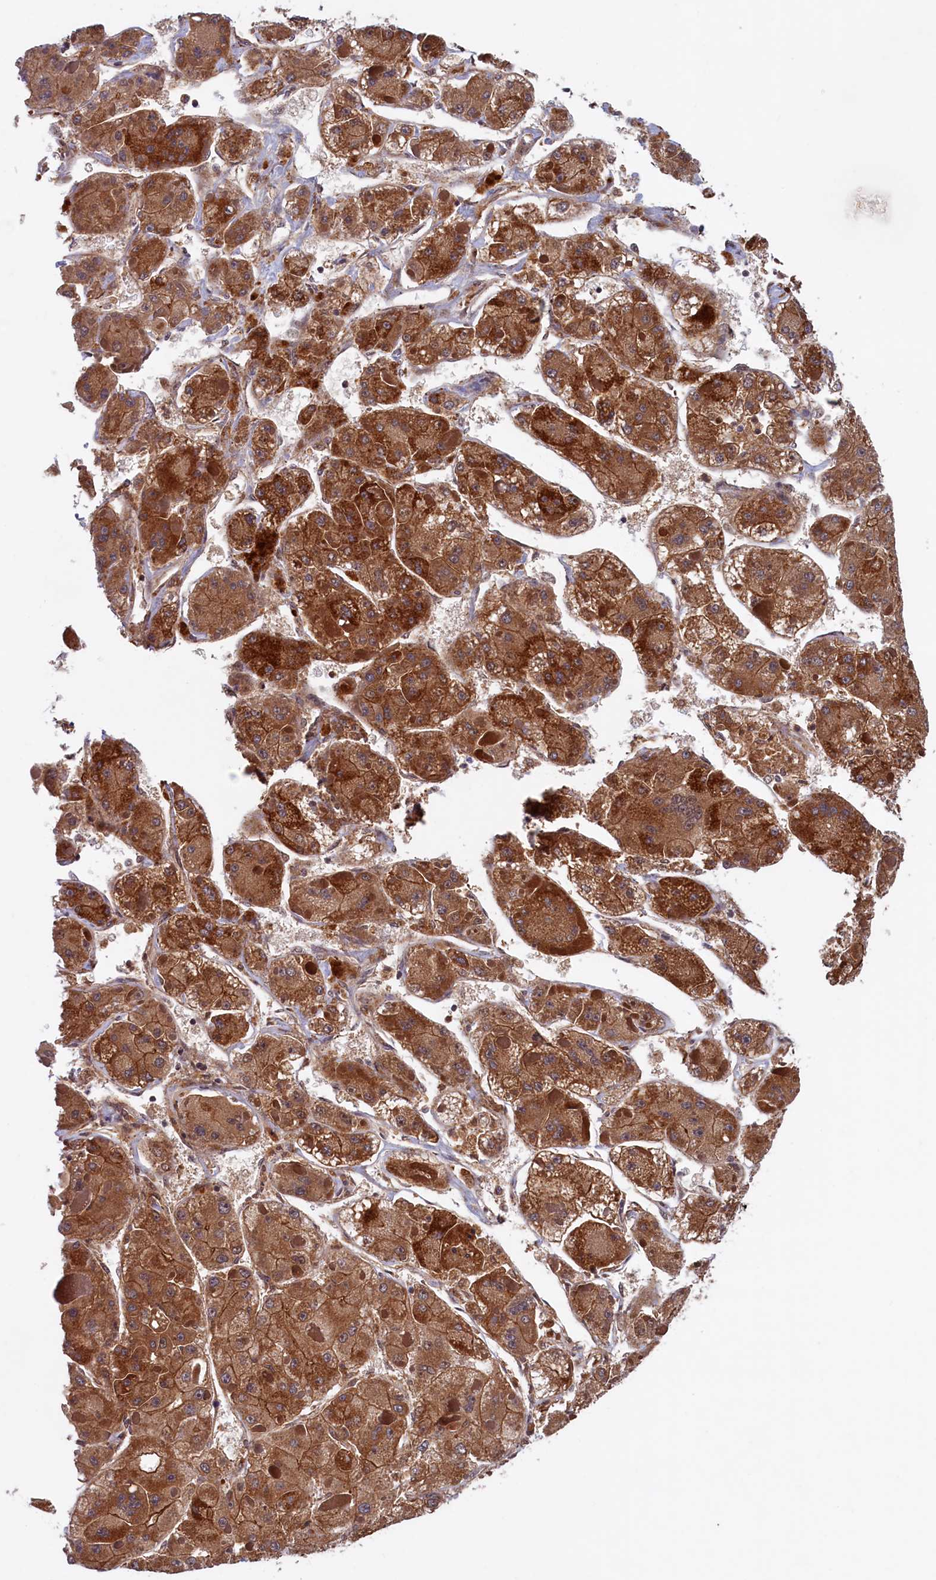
{"staining": {"intensity": "strong", "quantity": ">75%", "location": "cytoplasmic/membranous"}, "tissue": "liver cancer", "cell_type": "Tumor cells", "image_type": "cancer", "snomed": [{"axis": "morphology", "description": "Carcinoma, Hepatocellular, NOS"}, {"axis": "topography", "description": "Liver"}], "caption": "Strong cytoplasmic/membranous expression for a protein is identified in about >75% of tumor cells of liver cancer (hepatocellular carcinoma) using immunohistochemistry.", "gene": "UBE3B", "patient": {"sex": "female", "age": 73}}